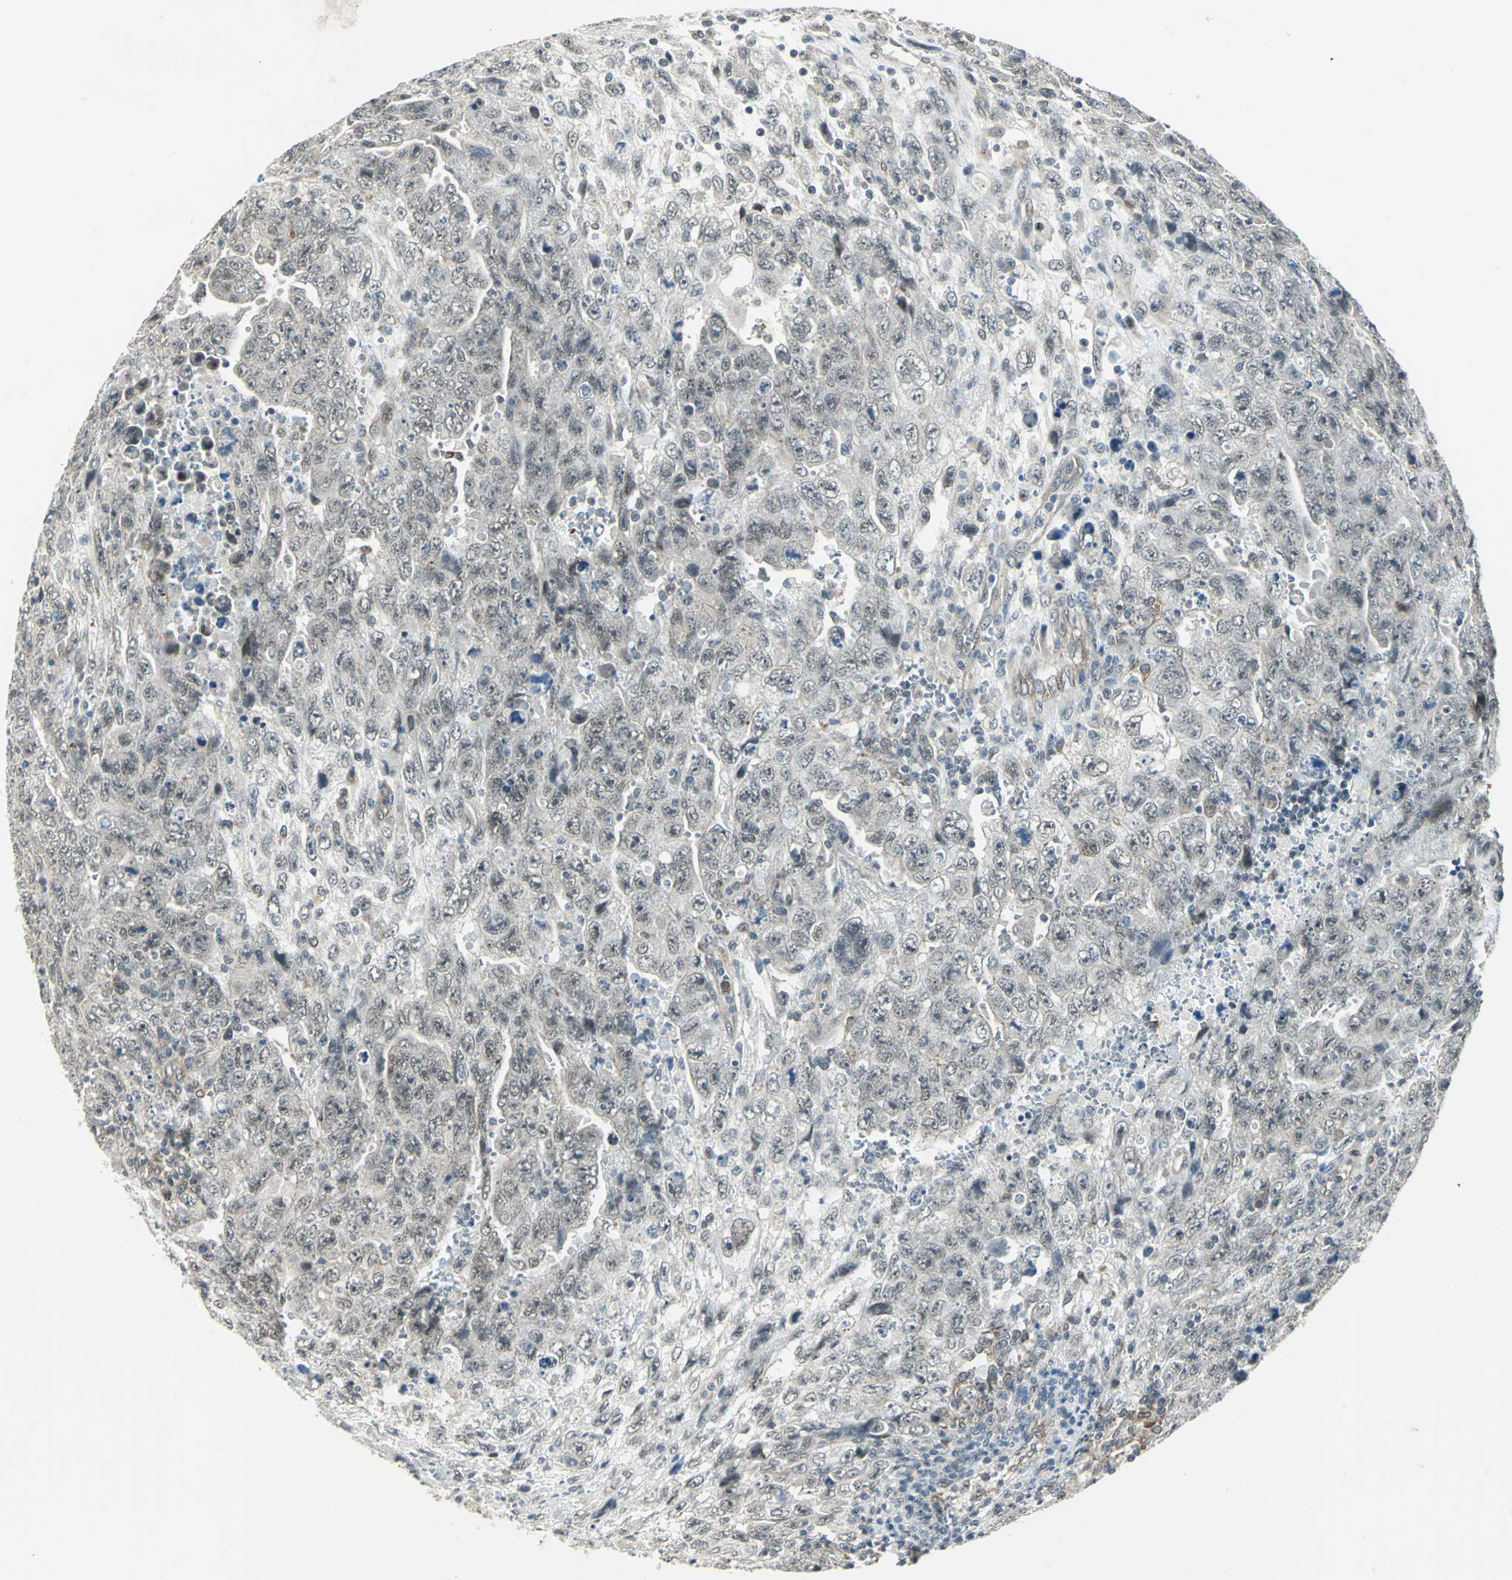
{"staining": {"intensity": "weak", "quantity": "<25%", "location": "cytoplasmic/membranous,nuclear"}, "tissue": "testis cancer", "cell_type": "Tumor cells", "image_type": "cancer", "snomed": [{"axis": "morphology", "description": "Carcinoma, Embryonal, NOS"}, {"axis": "topography", "description": "Testis"}], "caption": "High magnification brightfield microscopy of testis cancer stained with DAB (3,3'-diaminobenzidine) (brown) and counterstained with hematoxylin (blue): tumor cells show no significant positivity.", "gene": "PLAGL2", "patient": {"sex": "male", "age": 28}}